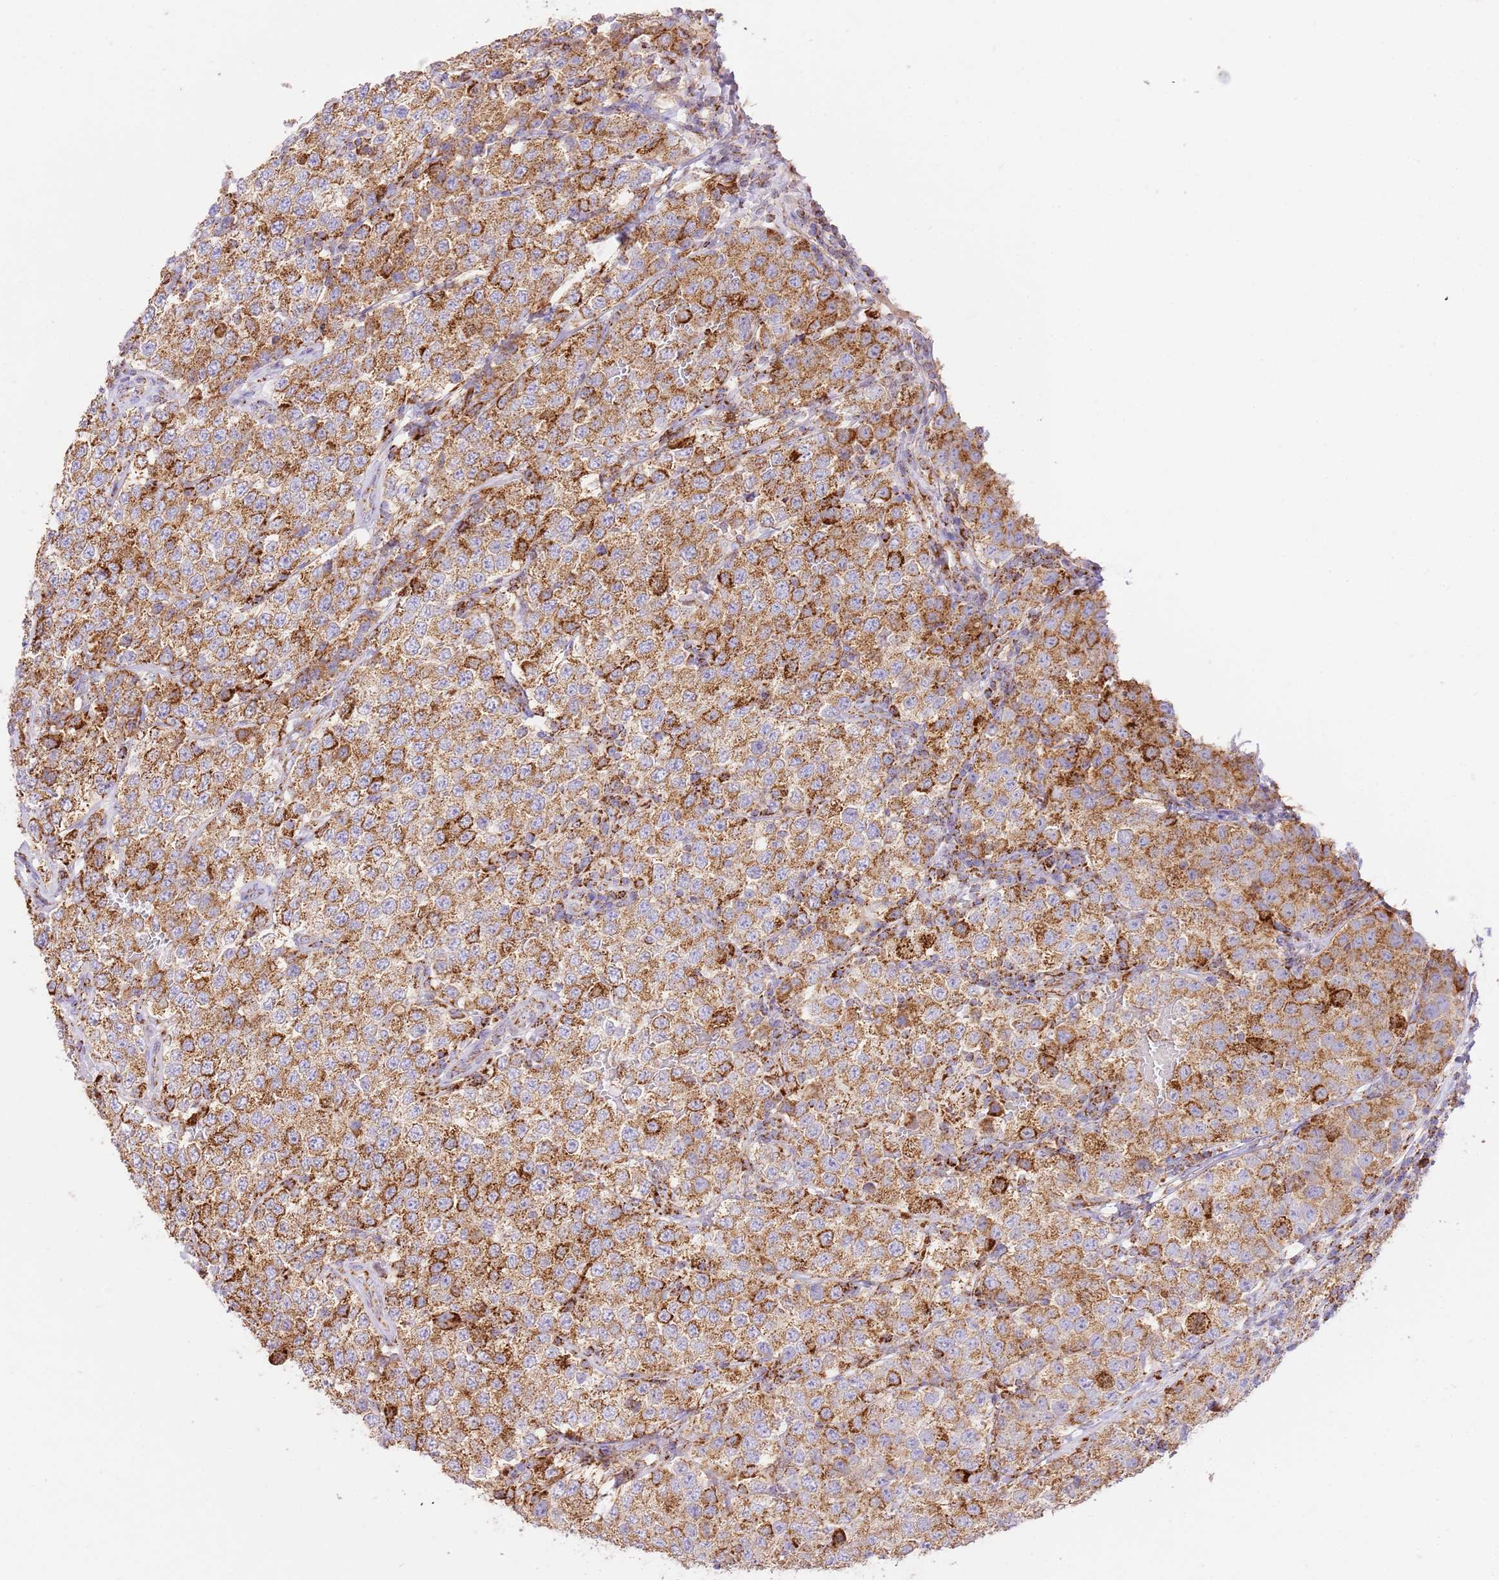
{"staining": {"intensity": "strong", "quantity": ">75%", "location": "cytoplasmic/membranous"}, "tissue": "testis cancer", "cell_type": "Tumor cells", "image_type": "cancer", "snomed": [{"axis": "morphology", "description": "Seminoma, NOS"}, {"axis": "topography", "description": "Testis"}], "caption": "This is a histology image of IHC staining of seminoma (testis), which shows strong staining in the cytoplasmic/membranous of tumor cells.", "gene": "ZBTB39", "patient": {"sex": "male", "age": 34}}